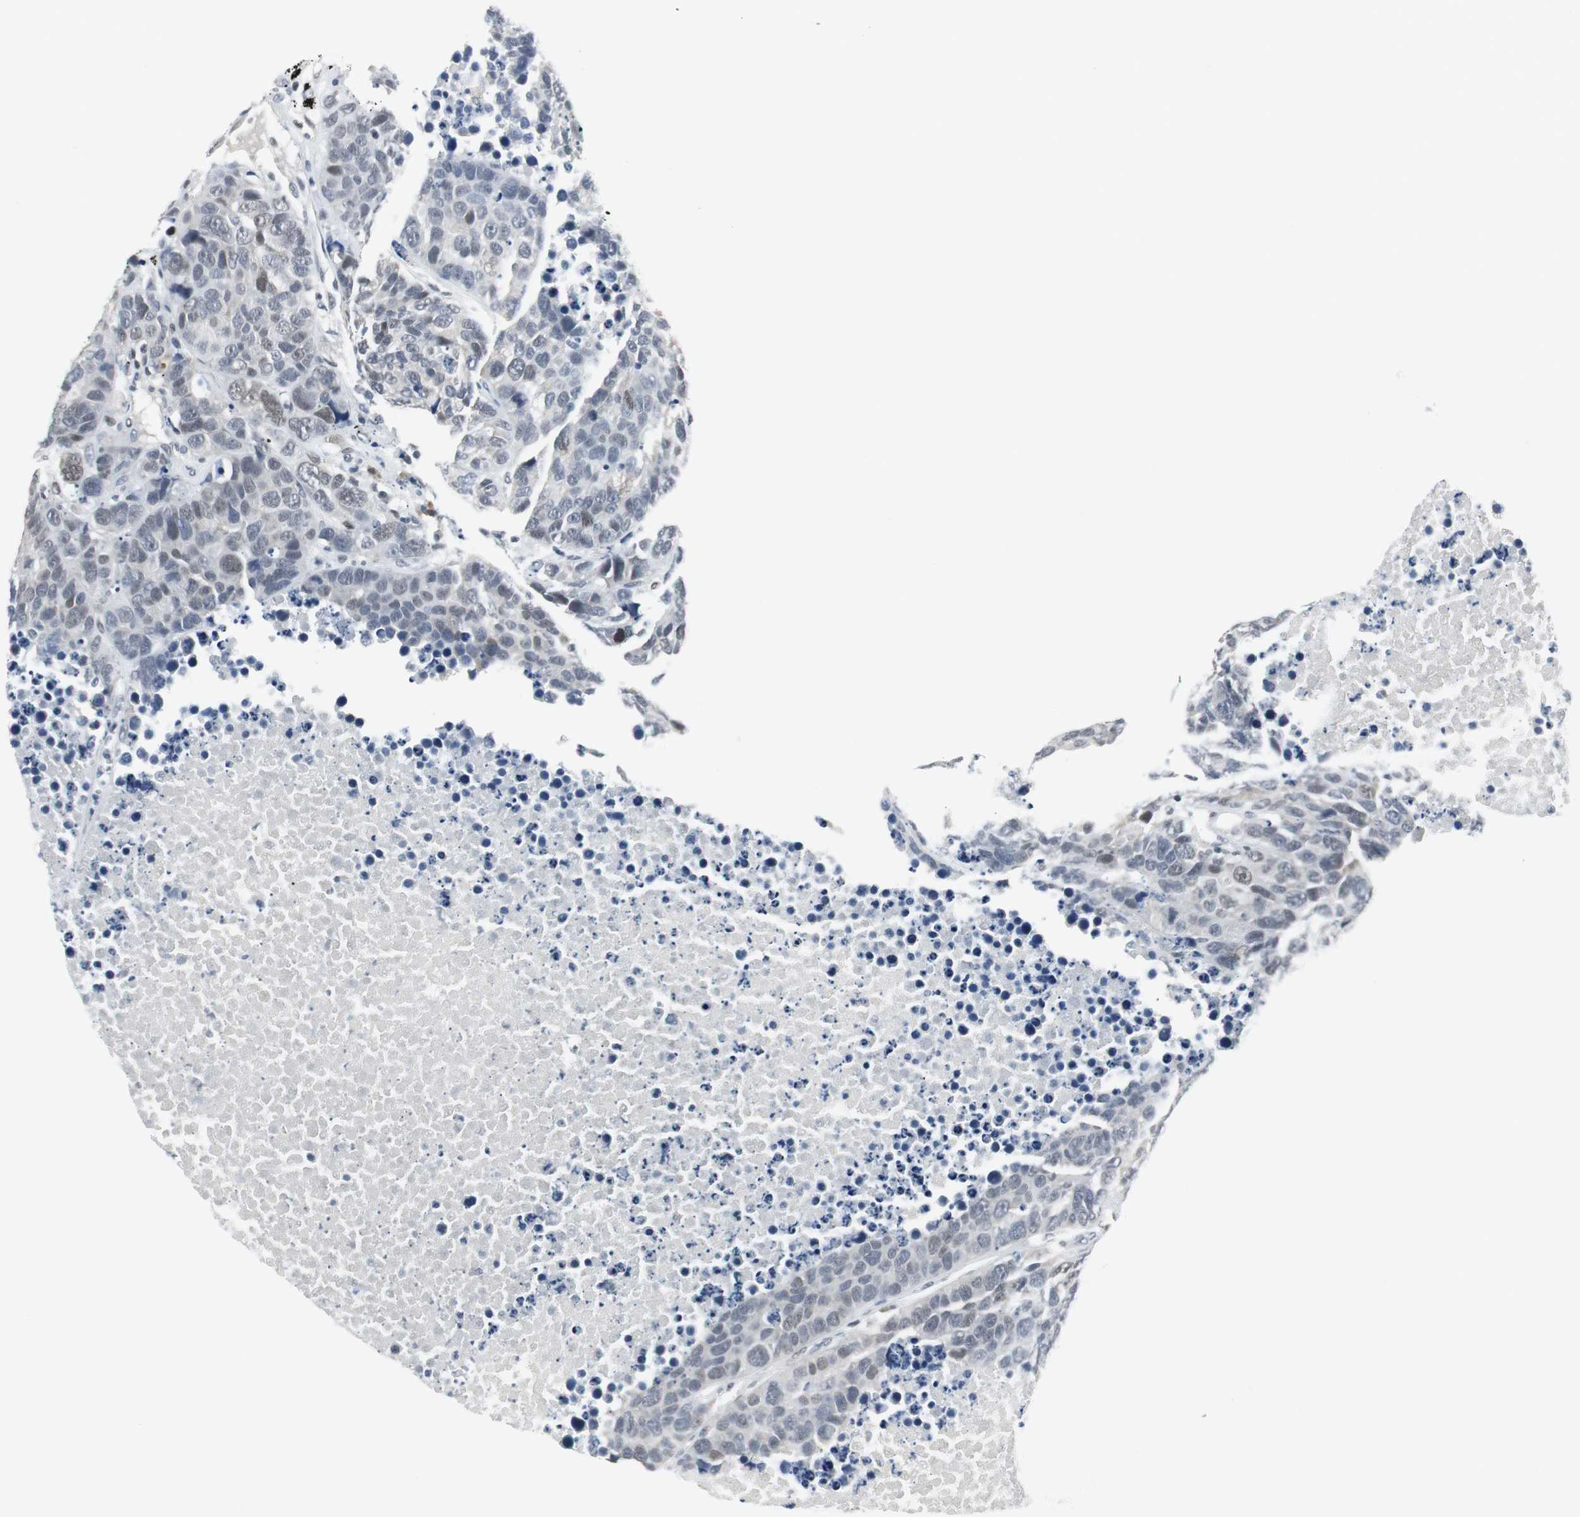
{"staining": {"intensity": "weak", "quantity": "<25%", "location": "nuclear"}, "tissue": "carcinoid", "cell_type": "Tumor cells", "image_type": "cancer", "snomed": [{"axis": "morphology", "description": "Carcinoid, malignant, NOS"}, {"axis": "topography", "description": "Lung"}], "caption": "Immunohistochemistry (IHC) micrograph of neoplastic tissue: human carcinoid stained with DAB exhibits no significant protein positivity in tumor cells.", "gene": "ELK1", "patient": {"sex": "male", "age": 60}}